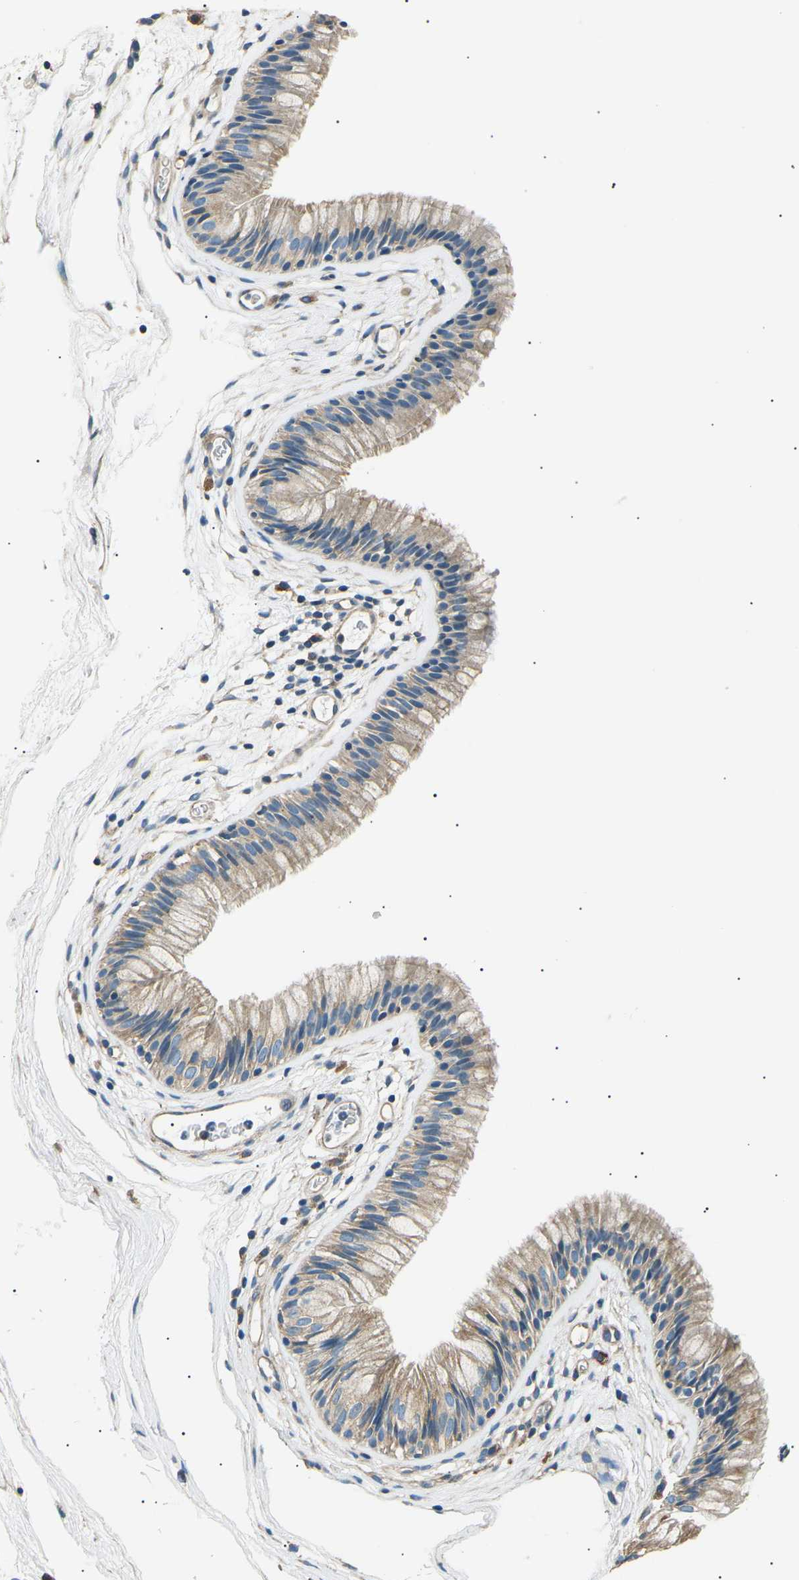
{"staining": {"intensity": "weak", "quantity": ">75%", "location": "cytoplasmic/membranous"}, "tissue": "nasopharynx", "cell_type": "Respiratory epithelial cells", "image_type": "normal", "snomed": [{"axis": "morphology", "description": "Normal tissue, NOS"}, {"axis": "morphology", "description": "Inflammation, NOS"}, {"axis": "topography", "description": "Nasopharynx"}], "caption": "Protein staining of normal nasopharynx reveals weak cytoplasmic/membranous positivity in about >75% of respiratory epithelial cells.", "gene": "SLK", "patient": {"sex": "male", "age": 48}}